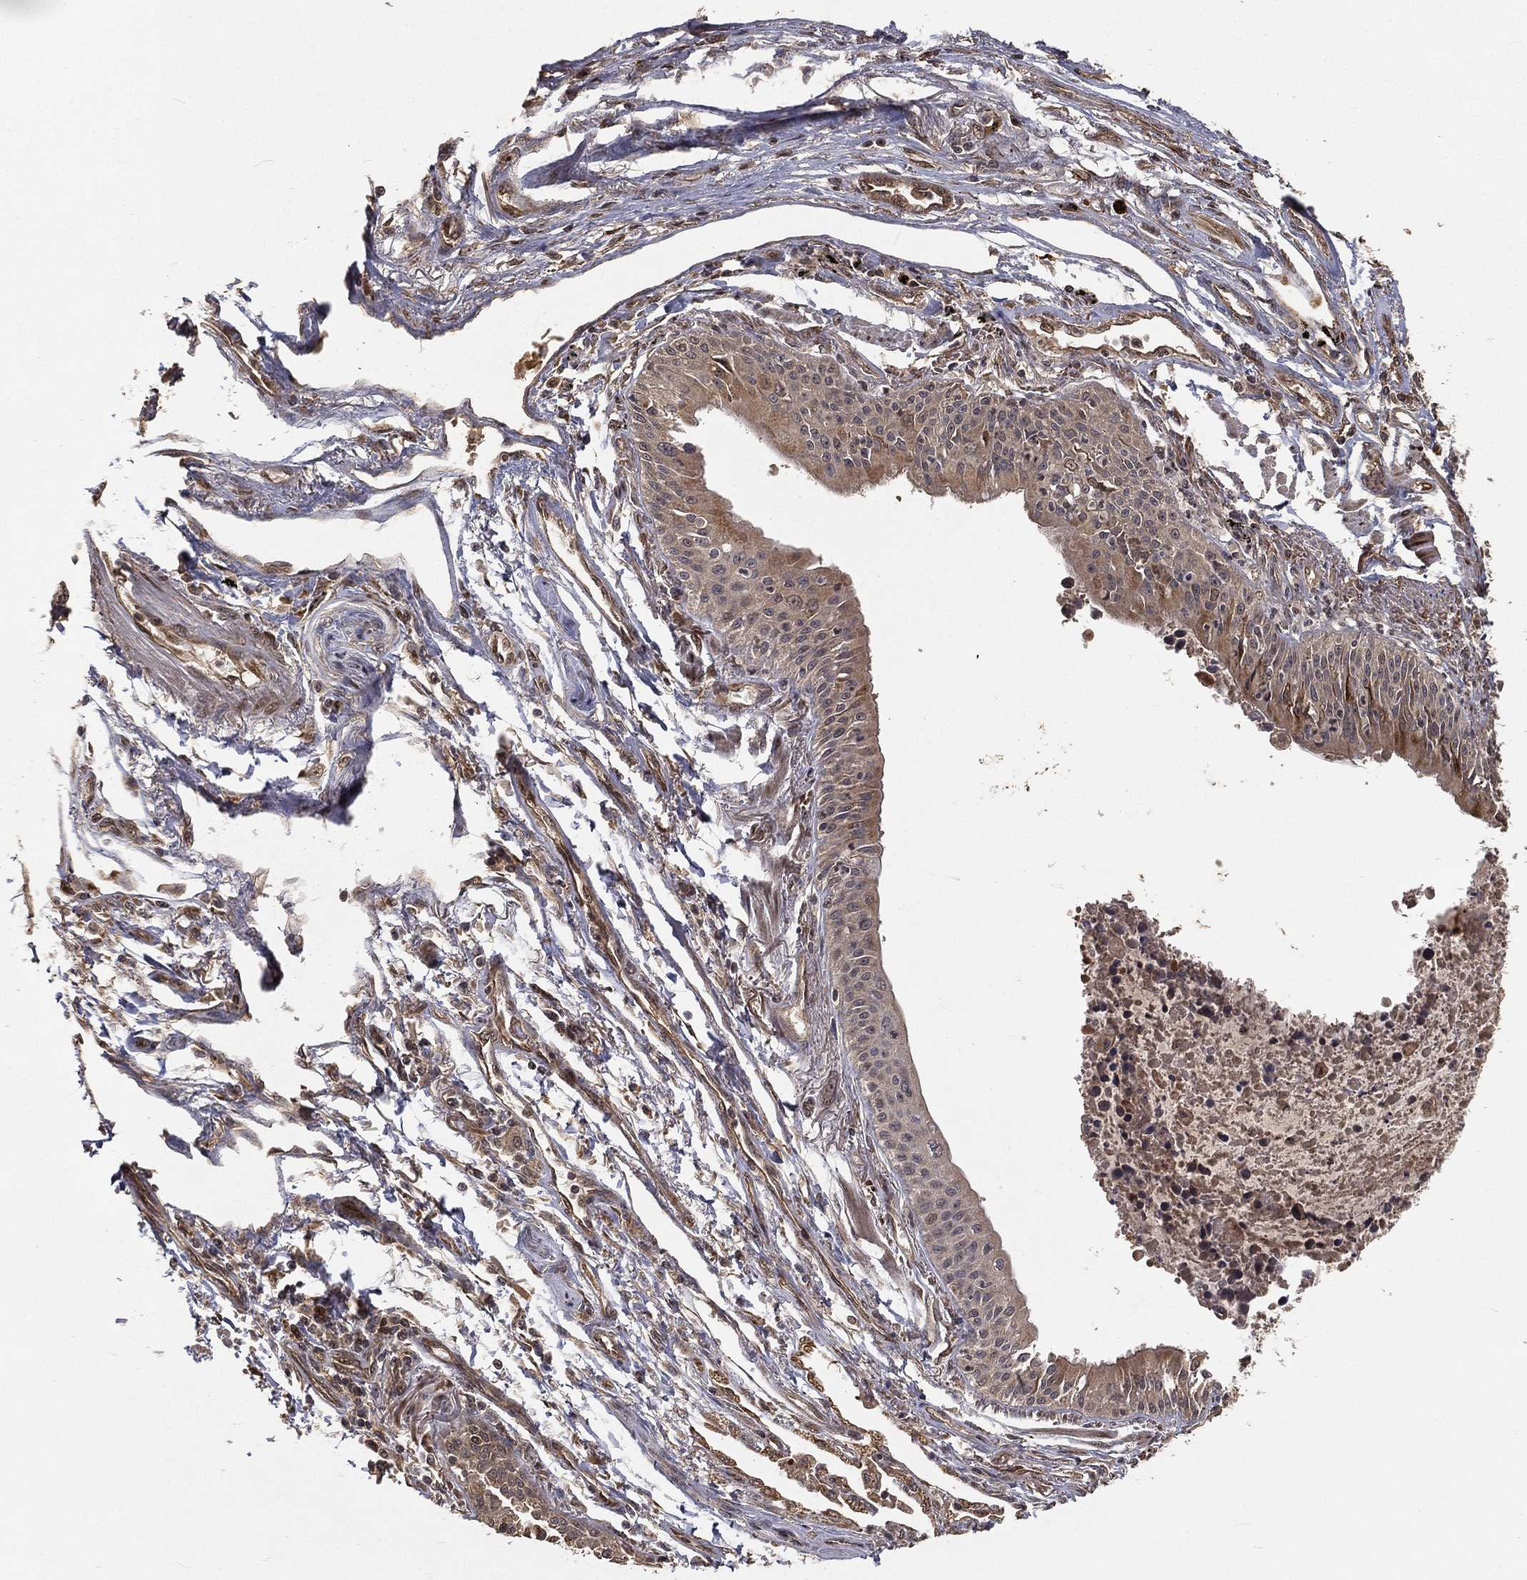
{"staining": {"intensity": "weak", "quantity": "<25%", "location": "cytoplasmic/membranous"}, "tissue": "lung cancer", "cell_type": "Tumor cells", "image_type": "cancer", "snomed": [{"axis": "morphology", "description": "Squamous cell carcinoma, NOS"}, {"axis": "topography", "description": "Lung"}], "caption": "A high-resolution micrograph shows immunohistochemistry staining of lung cancer (squamous cell carcinoma), which reveals no significant expression in tumor cells. (DAB (3,3'-diaminobenzidine) immunohistochemistry visualized using brightfield microscopy, high magnification).", "gene": "MAPK1", "patient": {"sex": "male", "age": 73}}